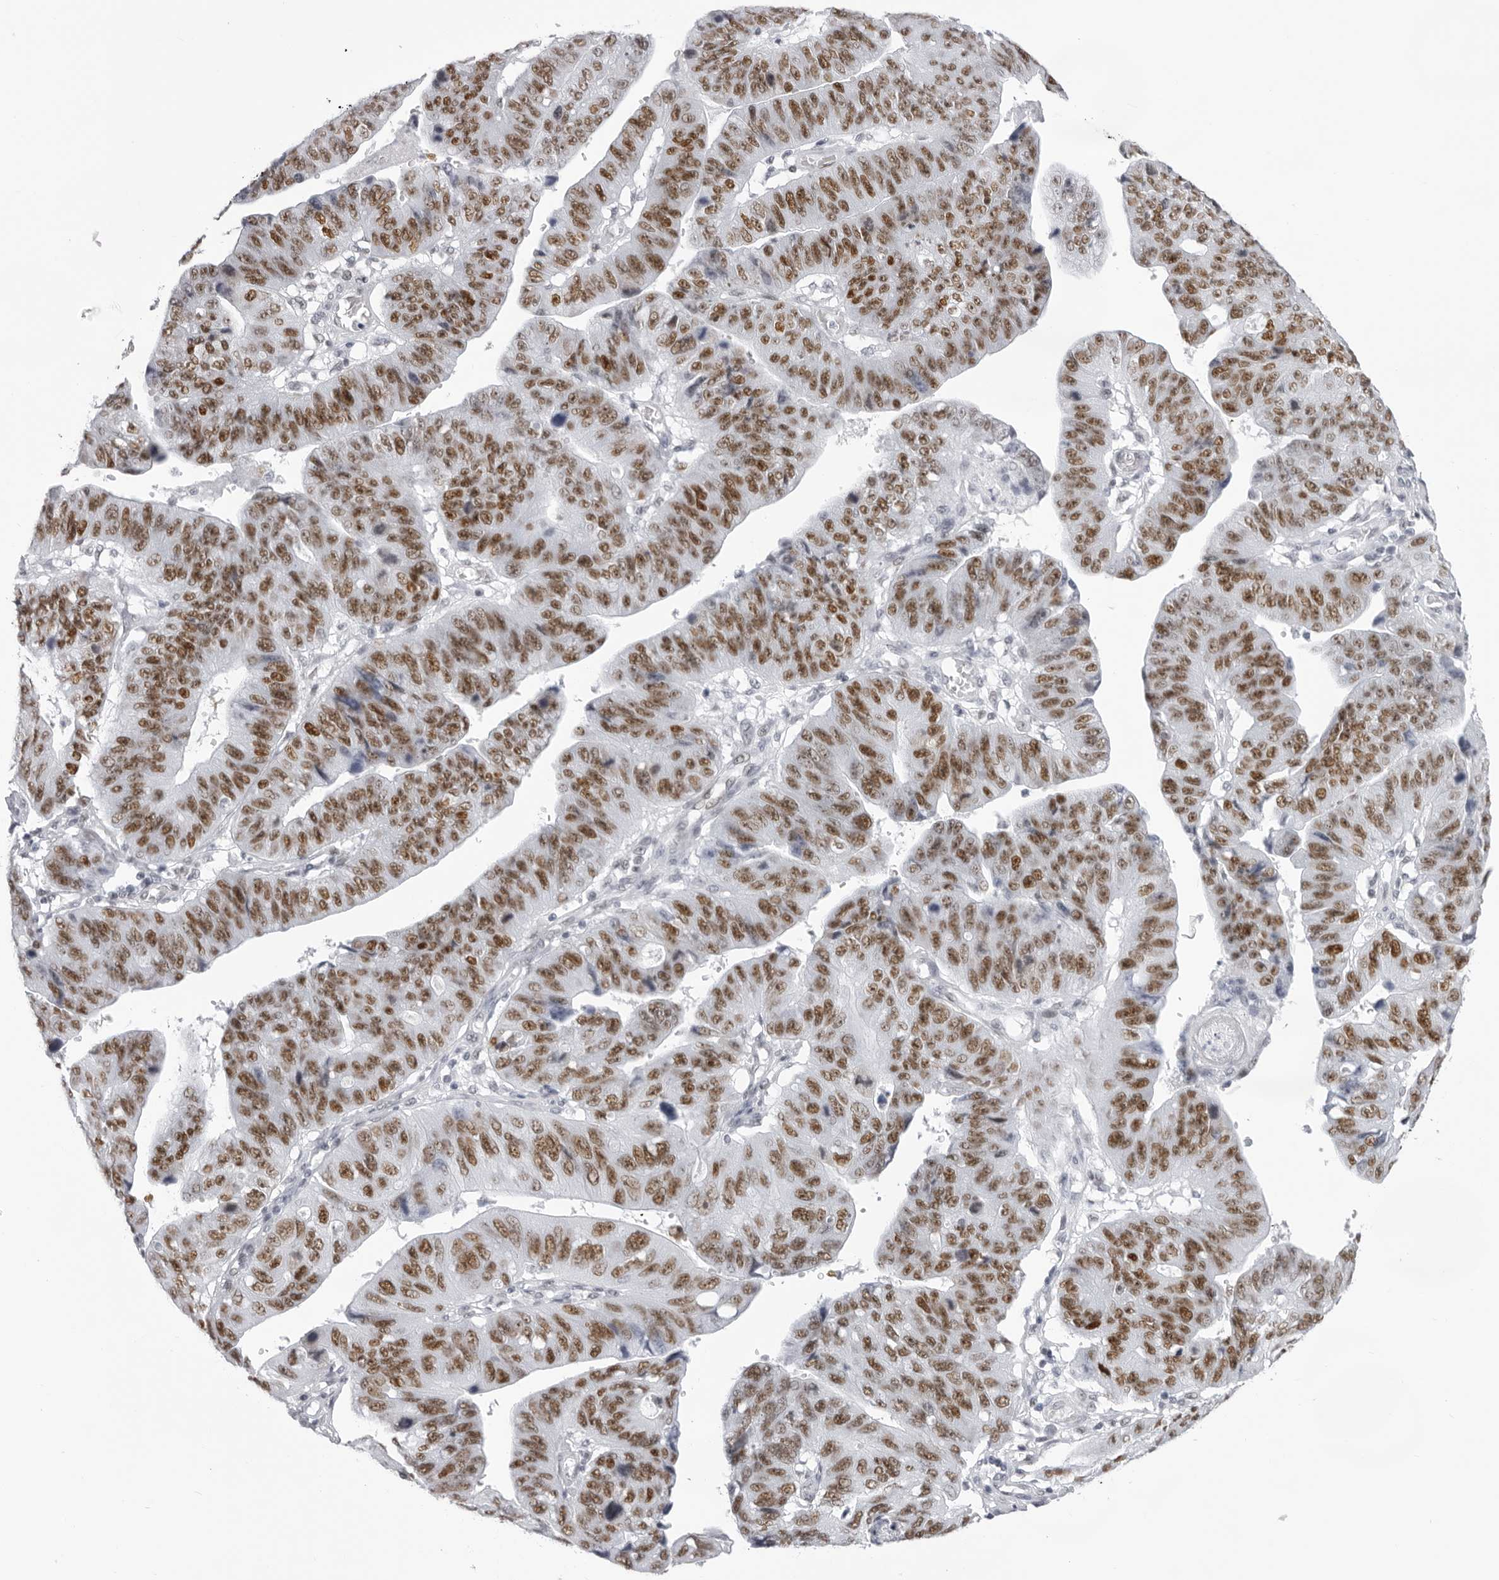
{"staining": {"intensity": "moderate", "quantity": ">75%", "location": "nuclear"}, "tissue": "stomach cancer", "cell_type": "Tumor cells", "image_type": "cancer", "snomed": [{"axis": "morphology", "description": "Adenocarcinoma, NOS"}, {"axis": "topography", "description": "Stomach"}], "caption": "Stomach adenocarcinoma stained for a protein exhibits moderate nuclear positivity in tumor cells.", "gene": "IRF2BP2", "patient": {"sex": "male", "age": 59}}